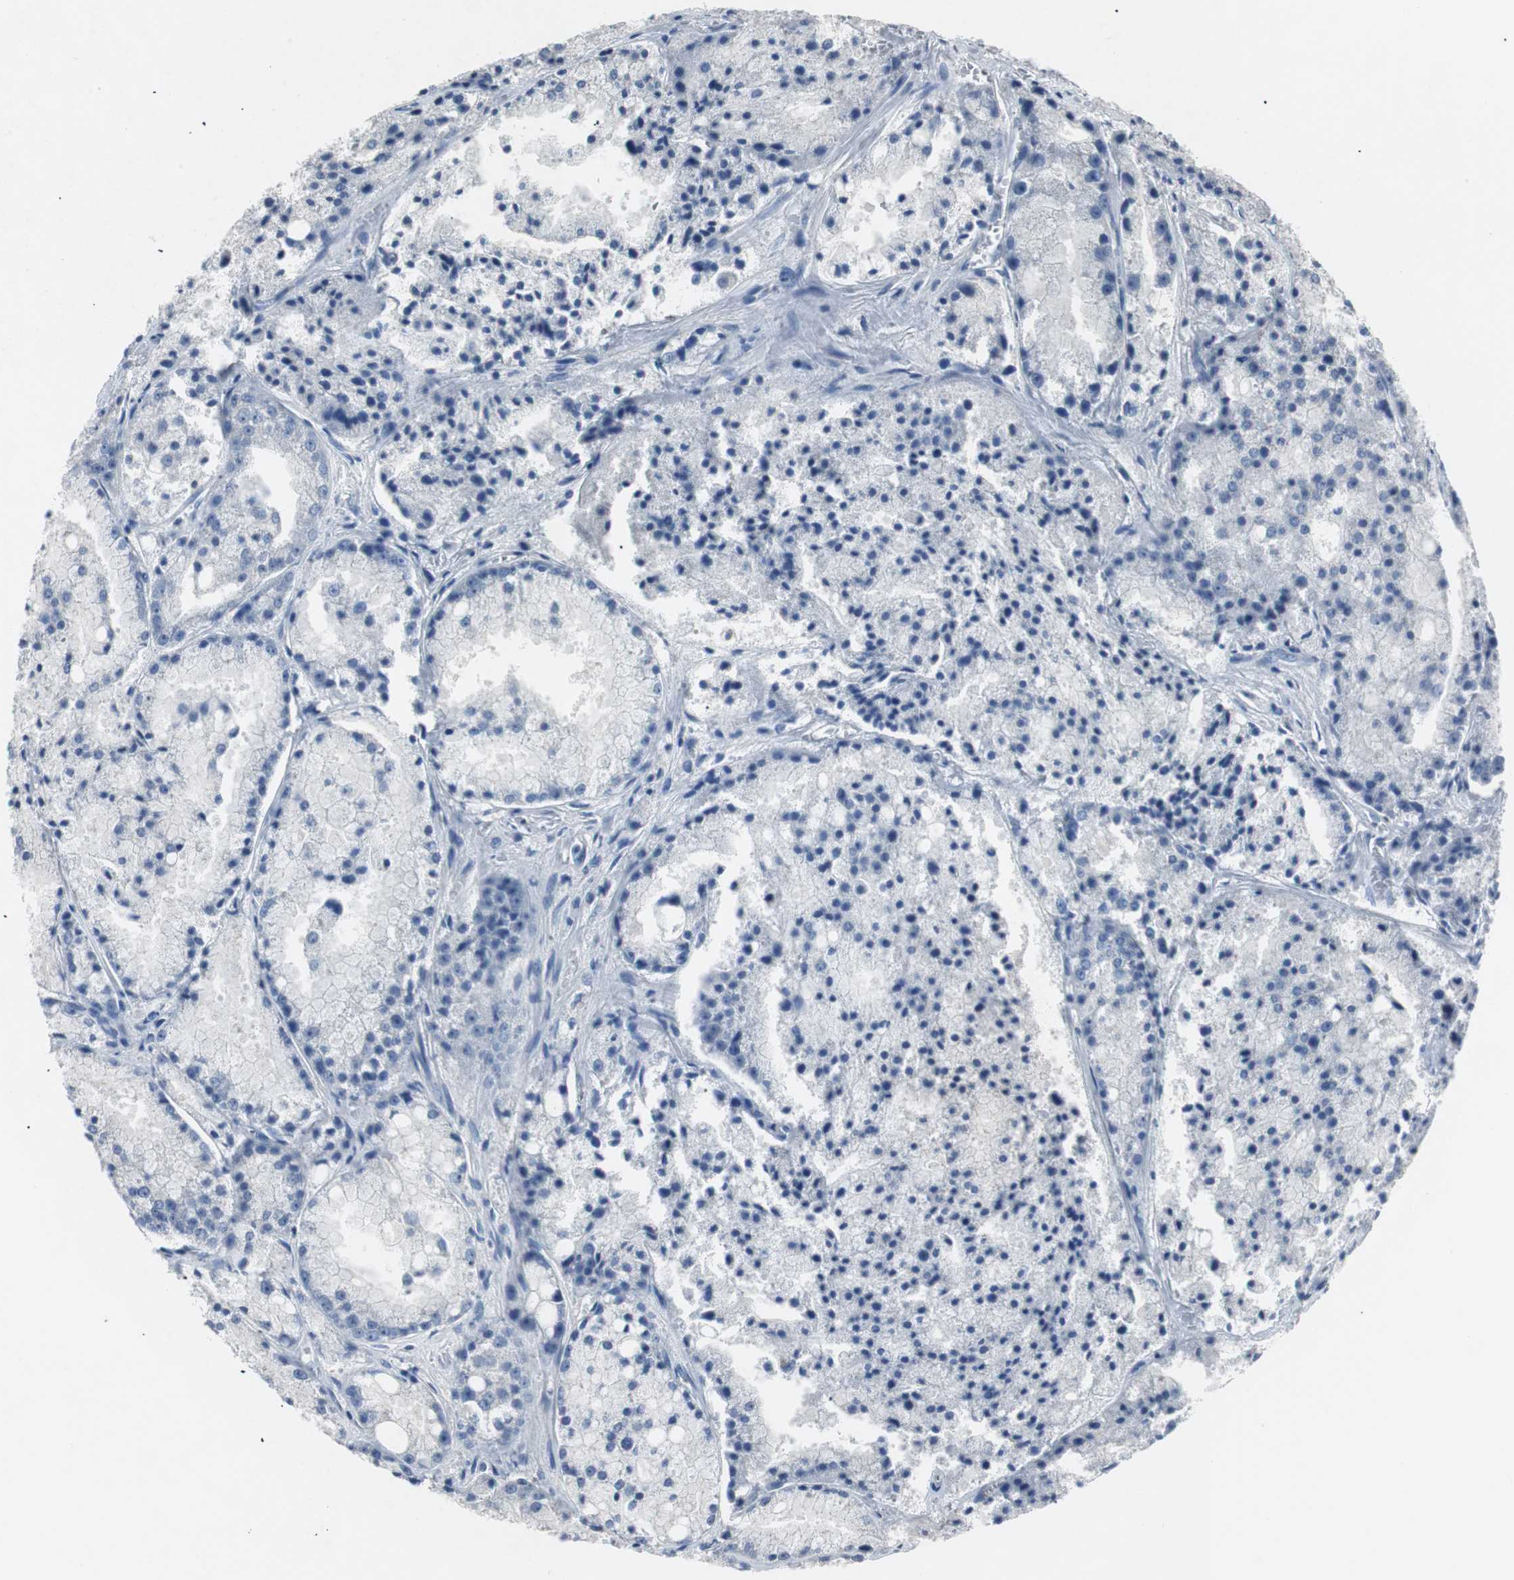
{"staining": {"intensity": "negative", "quantity": "none", "location": "none"}, "tissue": "prostate cancer", "cell_type": "Tumor cells", "image_type": "cancer", "snomed": [{"axis": "morphology", "description": "Adenocarcinoma, Low grade"}, {"axis": "topography", "description": "Prostate"}], "caption": "High power microscopy micrograph of an immunohistochemistry image of low-grade adenocarcinoma (prostate), revealing no significant positivity in tumor cells.", "gene": "LRP2", "patient": {"sex": "male", "age": 64}}